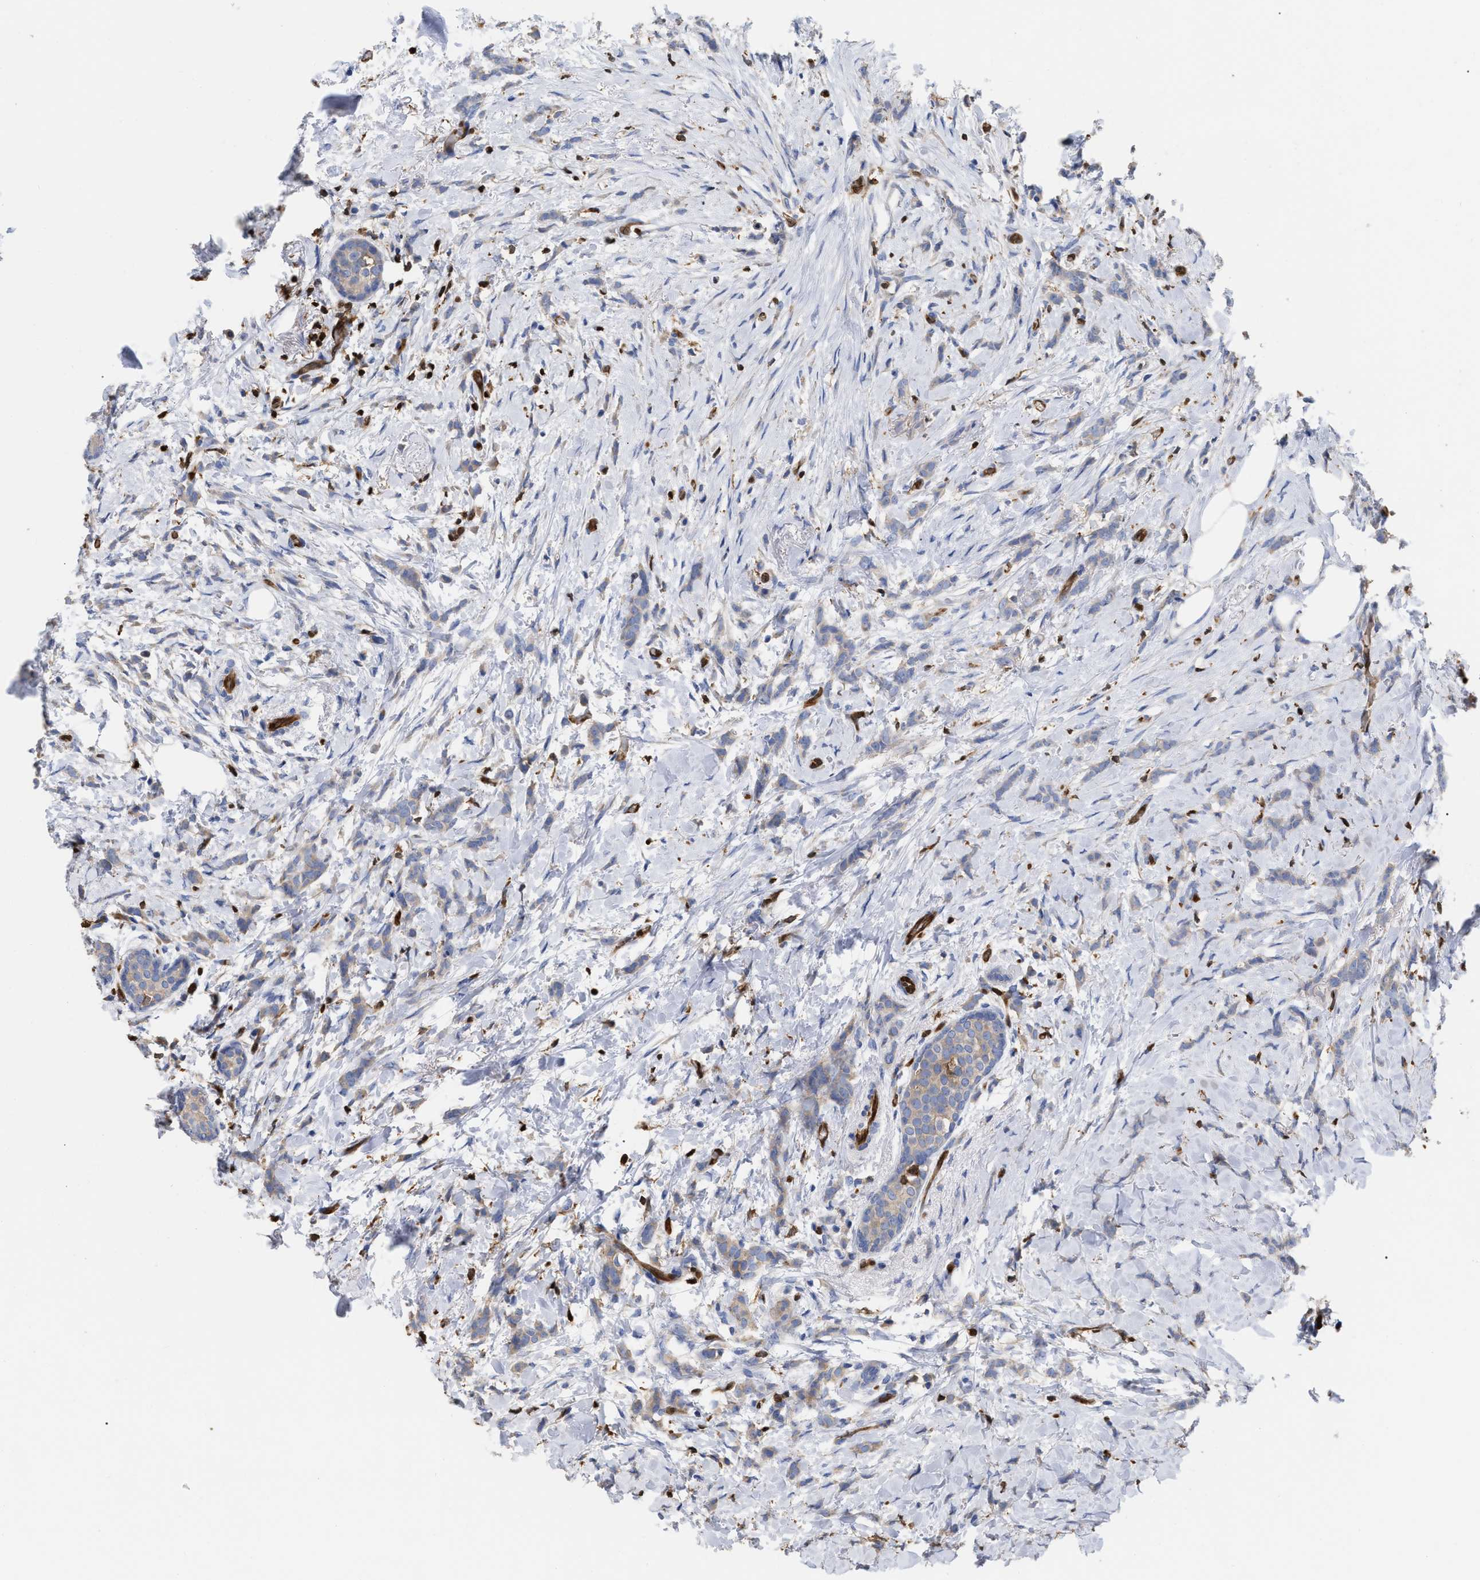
{"staining": {"intensity": "weak", "quantity": ">75%", "location": "cytoplasmic/membranous"}, "tissue": "breast cancer", "cell_type": "Tumor cells", "image_type": "cancer", "snomed": [{"axis": "morphology", "description": "Lobular carcinoma, in situ"}, {"axis": "morphology", "description": "Lobular carcinoma"}, {"axis": "topography", "description": "Breast"}], "caption": "Weak cytoplasmic/membranous protein expression is appreciated in about >75% of tumor cells in breast lobular carcinoma.", "gene": "GIMAP4", "patient": {"sex": "female", "age": 41}}